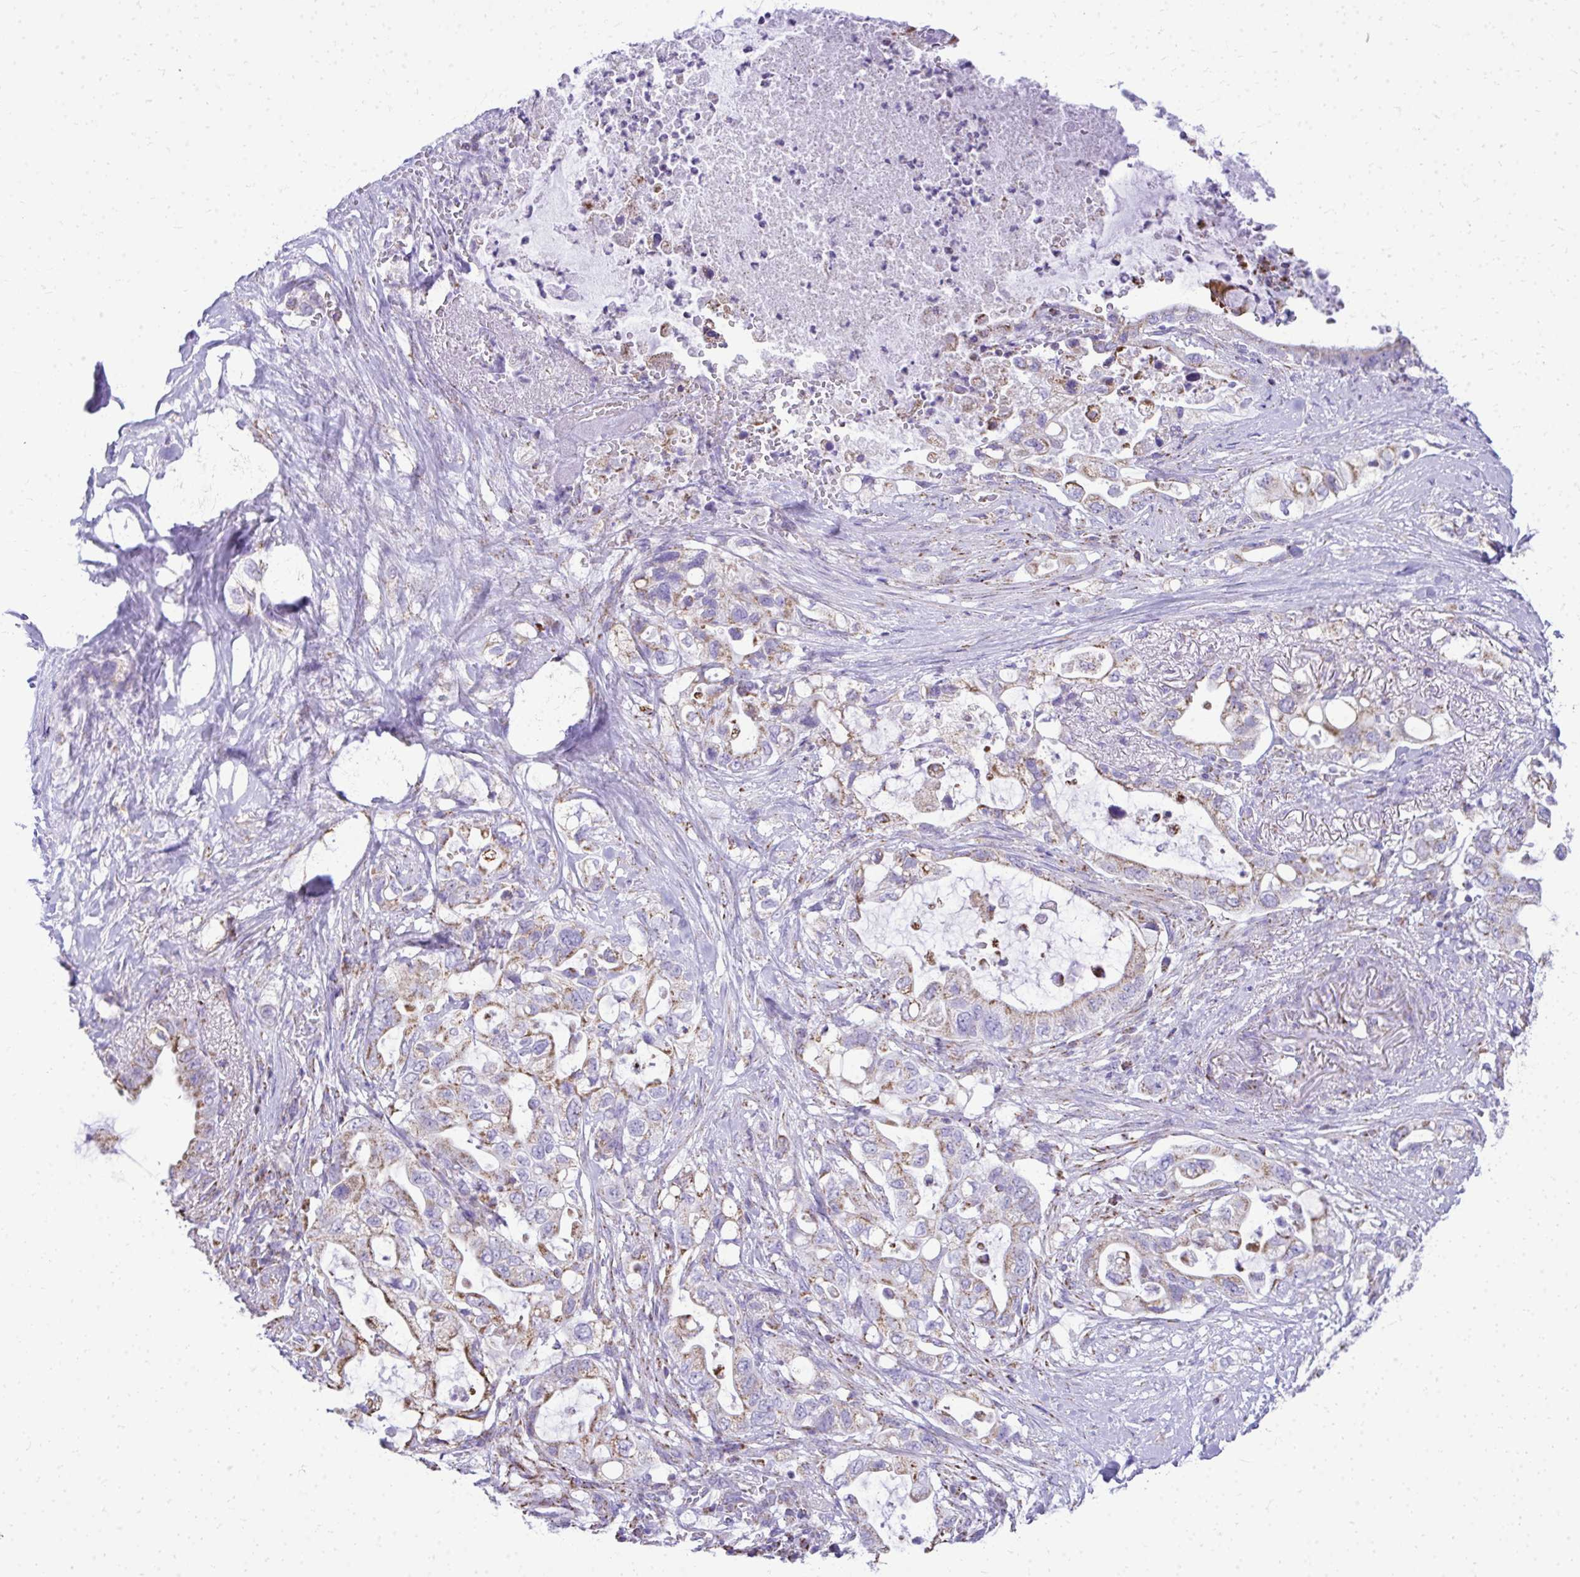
{"staining": {"intensity": "moderate", "quantity": "25%-75%", "location": "cytoplasmic/membranous"}, "tissue": "pancreatic cancer", "cell_type": "Tumor cells", "image_type": "cancer", "snomed": [{"axis": "morphology", "description": "Adenocarcinoma, NOS"}, {"axis": "topography", "description": "Pancreas"}], "caption": "Pancreatic cancer (adenocarcinoma) stained with a brown dye shows moderate cytoplasmic/membranous positive positivity in about 25%-75% of tumor cells.", "gene": "MPZL2", "patient": {"sex": "female", "age": 72}}